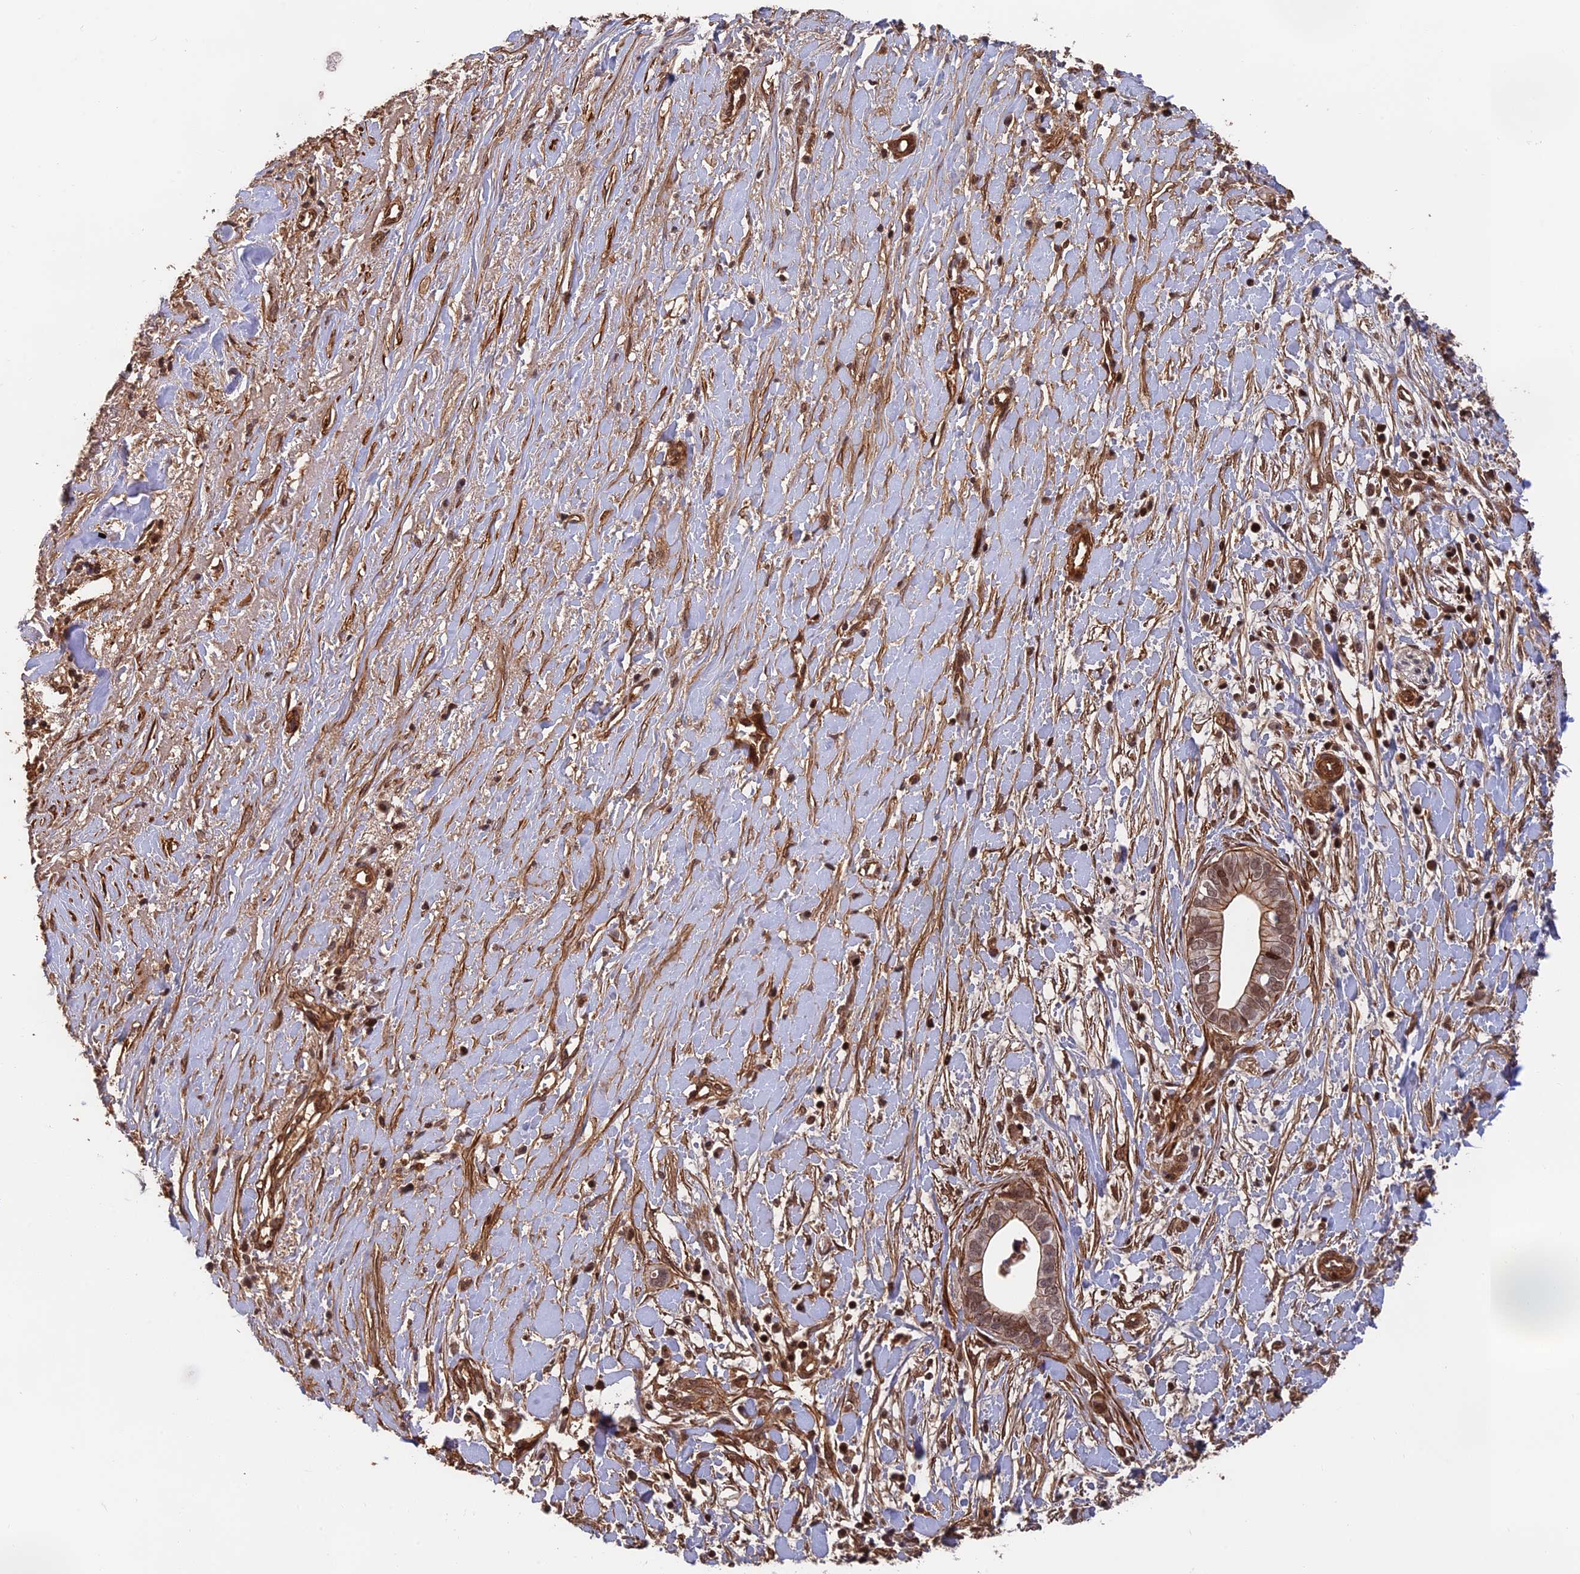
{"staining": {"intensity": "moderate", "quantity": "25%-75%", "location": "cytoplasmic/membranous,nuclear"}, "tissue": "liver cancer", "cell_type": "Tumor cells", "image_type": "cancer", "snomed": [{"axis": "morphology", "description": "Cholangiocarcinoma"}, {"axis": "topography", "description": "Liver"}], "caption": "This micrograph exhibits immunohistochemistry (IHC) staining of human liver cancer (cholangiocarcinoma), with medium moderate cytoplasmic/membranous and nuclear staining in approximately 25%-75% of tumor cells.", "gene": "OSBPL1A", "patient": {"sex": "female", "age": 79}}